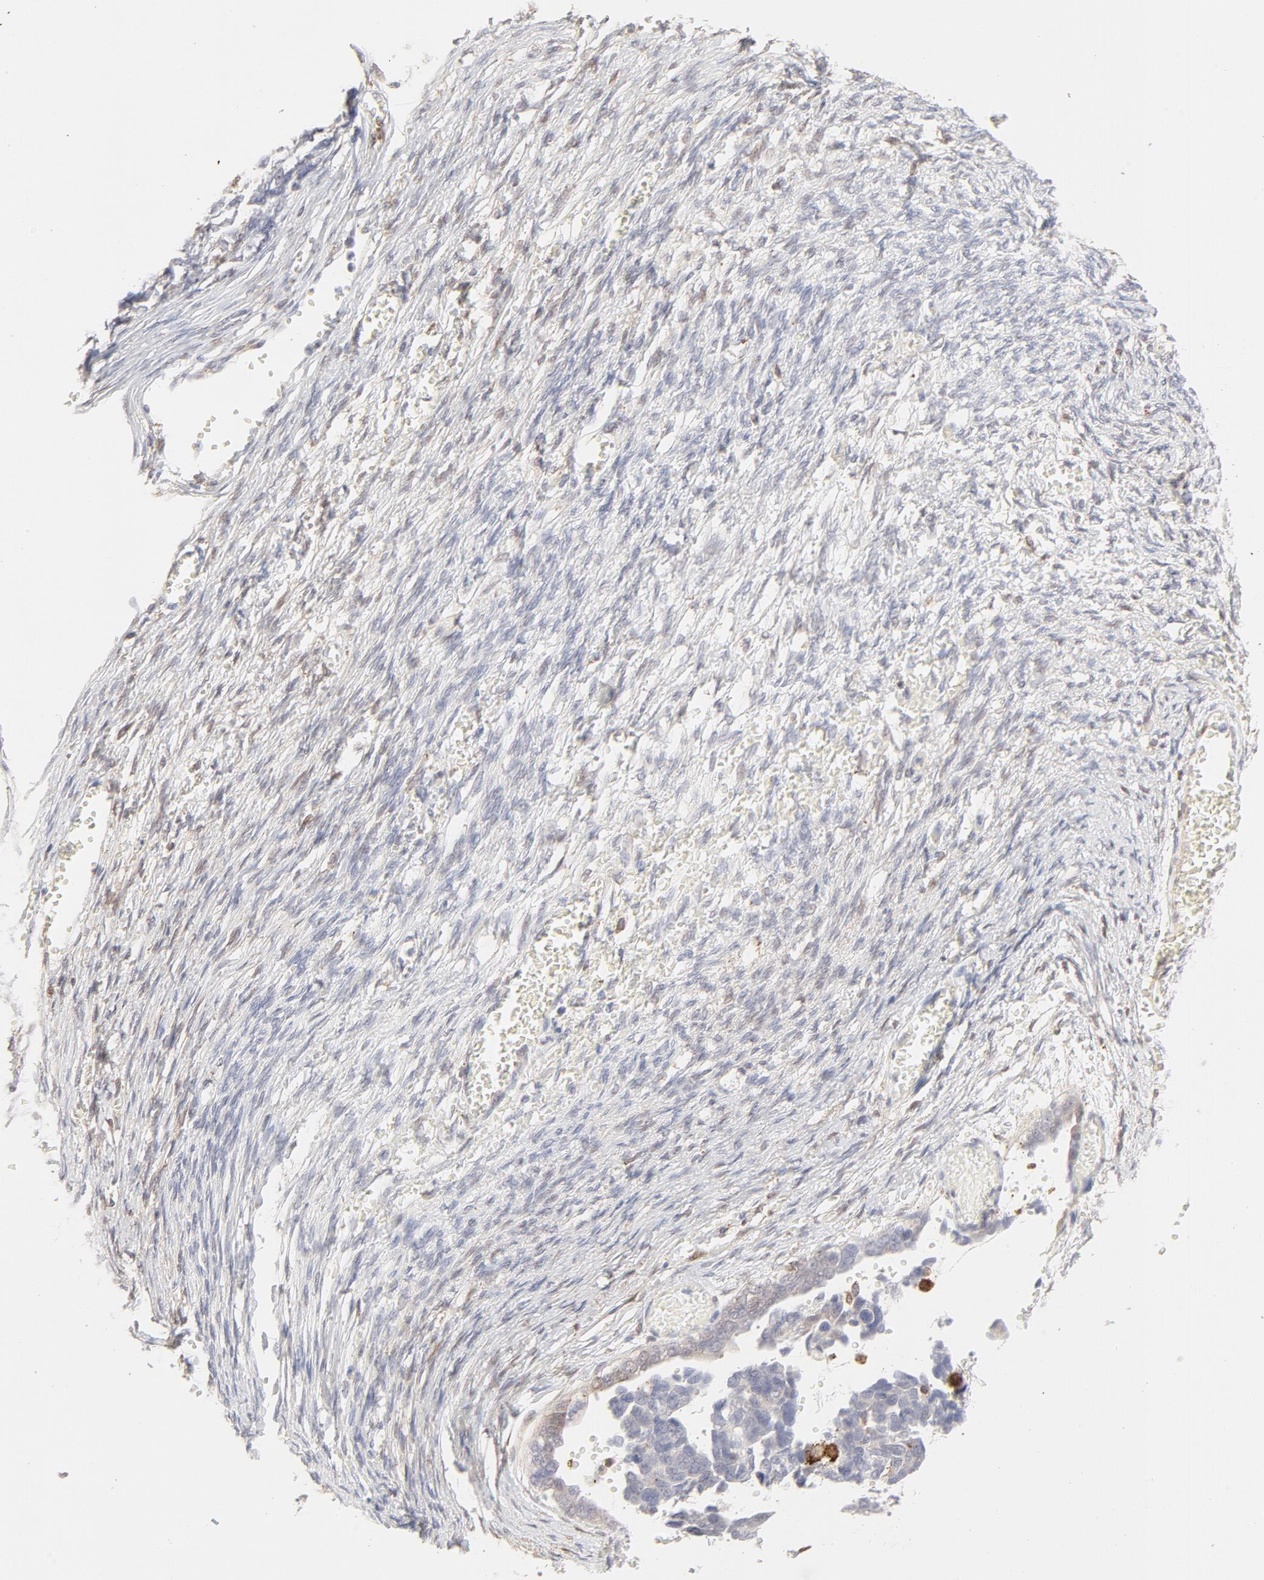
{"staining": {"intensity": "weak", "quantity": "25%-75%", "location": "cytoplasmic/membranous"}, "tissue": "ovarian cancer", "cell_type": "Tumor cells", "image_type": "cancer", "snomed": [{"axis": "morphology", "description": "Cystadenocarcinoma, serous, NOS"}, {"axis": "topography", "description": "Ovary"}], "caption": "Tumor cells exhibit weak cytoplasmic/membranous positivity in about 25%-75% of cells in ovarian serous cystadenocarcinoma. Nuclei are stained in blue.", "gene": "CDK6", "patient": {"sex": "female", "age": 69}}